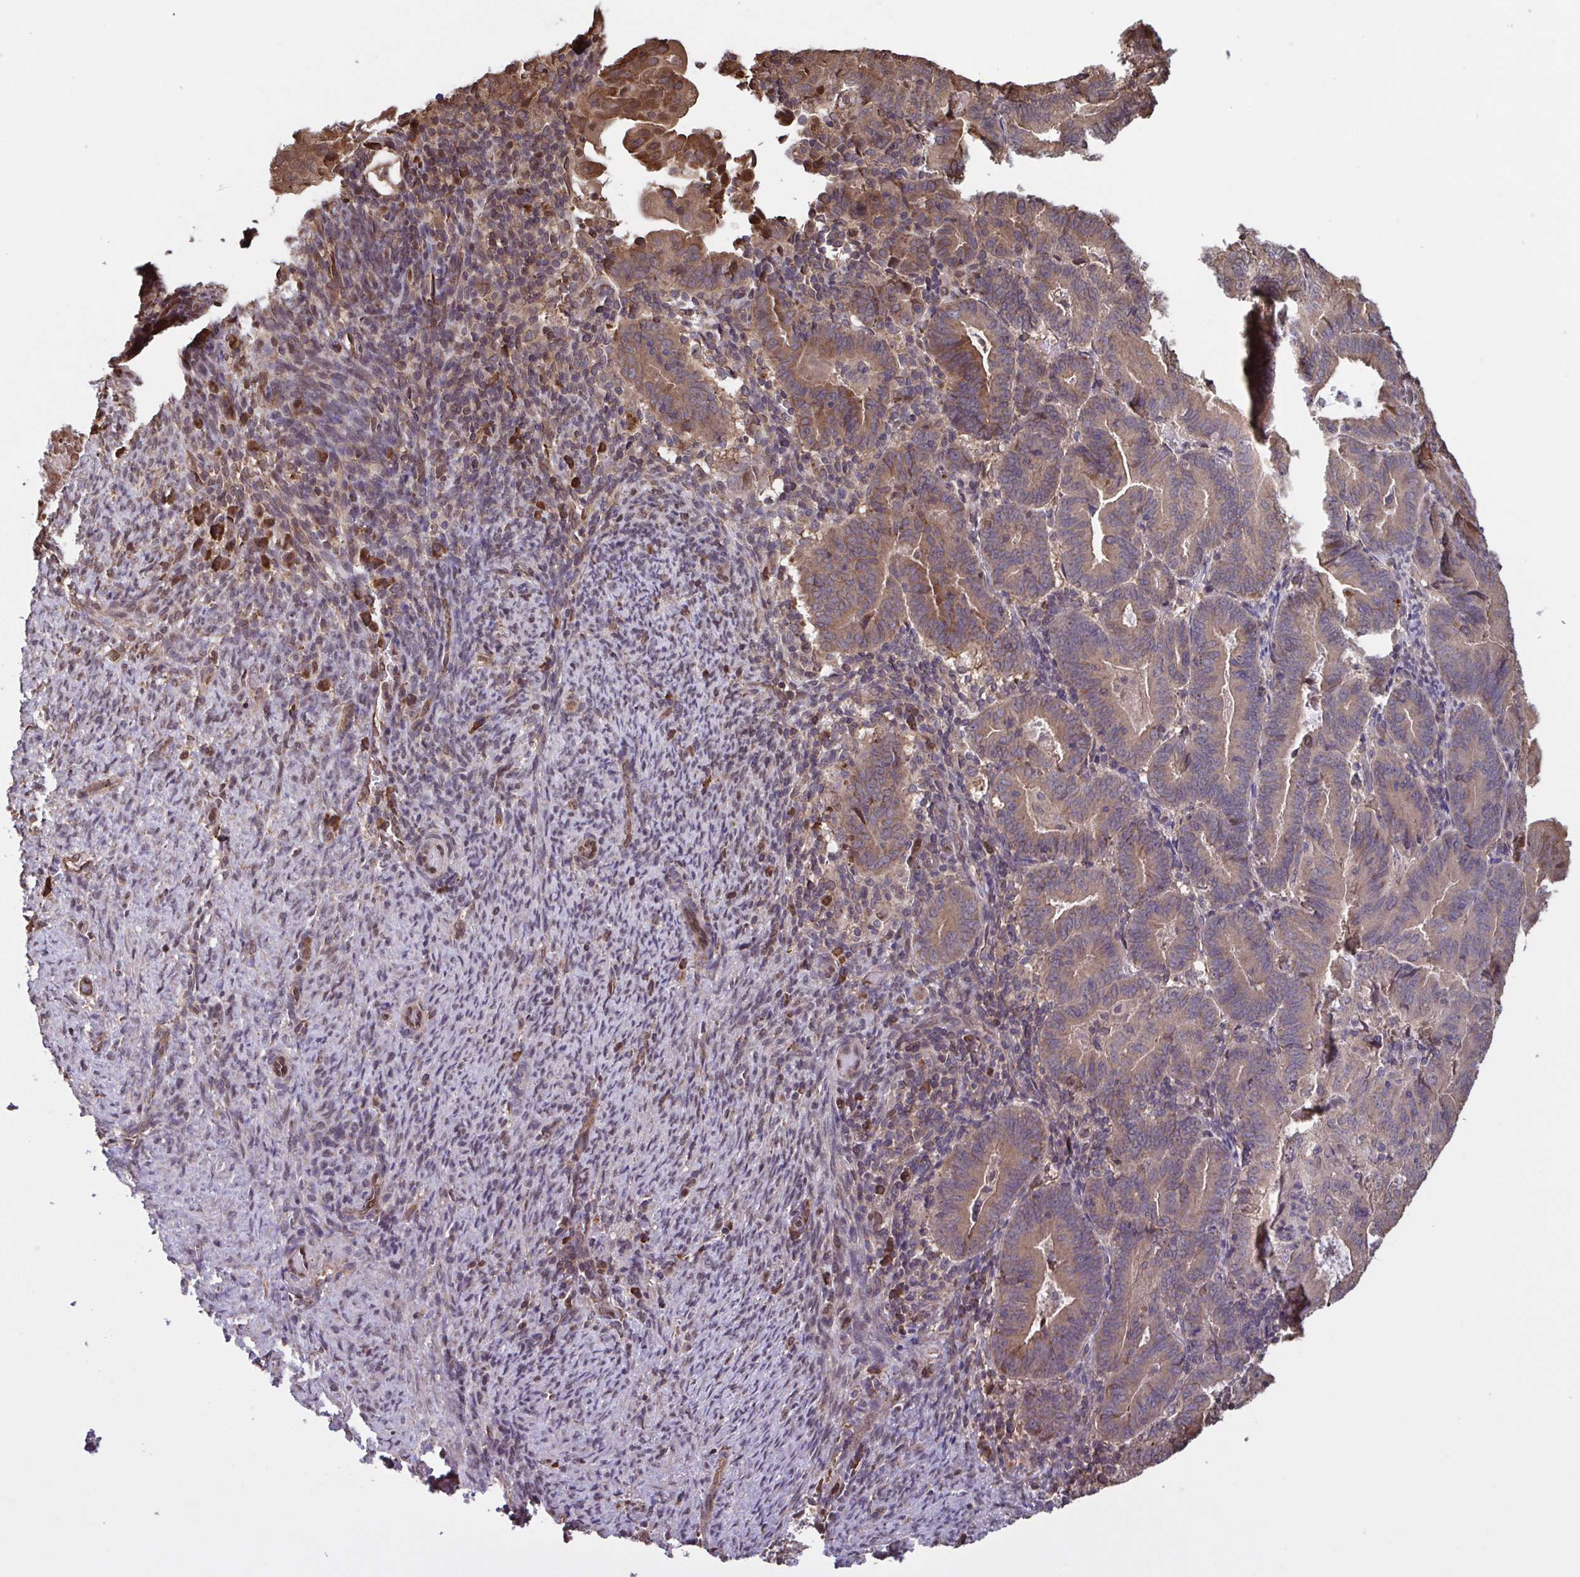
{"staining": {"intensity": "moderate", "quantity": ">75%", "location": "cytoplasmic/membranous"}, "tissue": "endometrial cancer", "cell_type": "Tumor cells", "image_type": "cancer", "snomed": [{"axis": "morphology", "description": "Adenocarcinoma, NOS"}, {"axis": "topography", "description": "Endometrium"}], "caption": "Human endometrial cancer (adenocarcinoma) stained with a protein marker exhibits moderate staining in tumor cells.", "gene": "SEC63", "patient": {"sex": "female", "age": 70}}